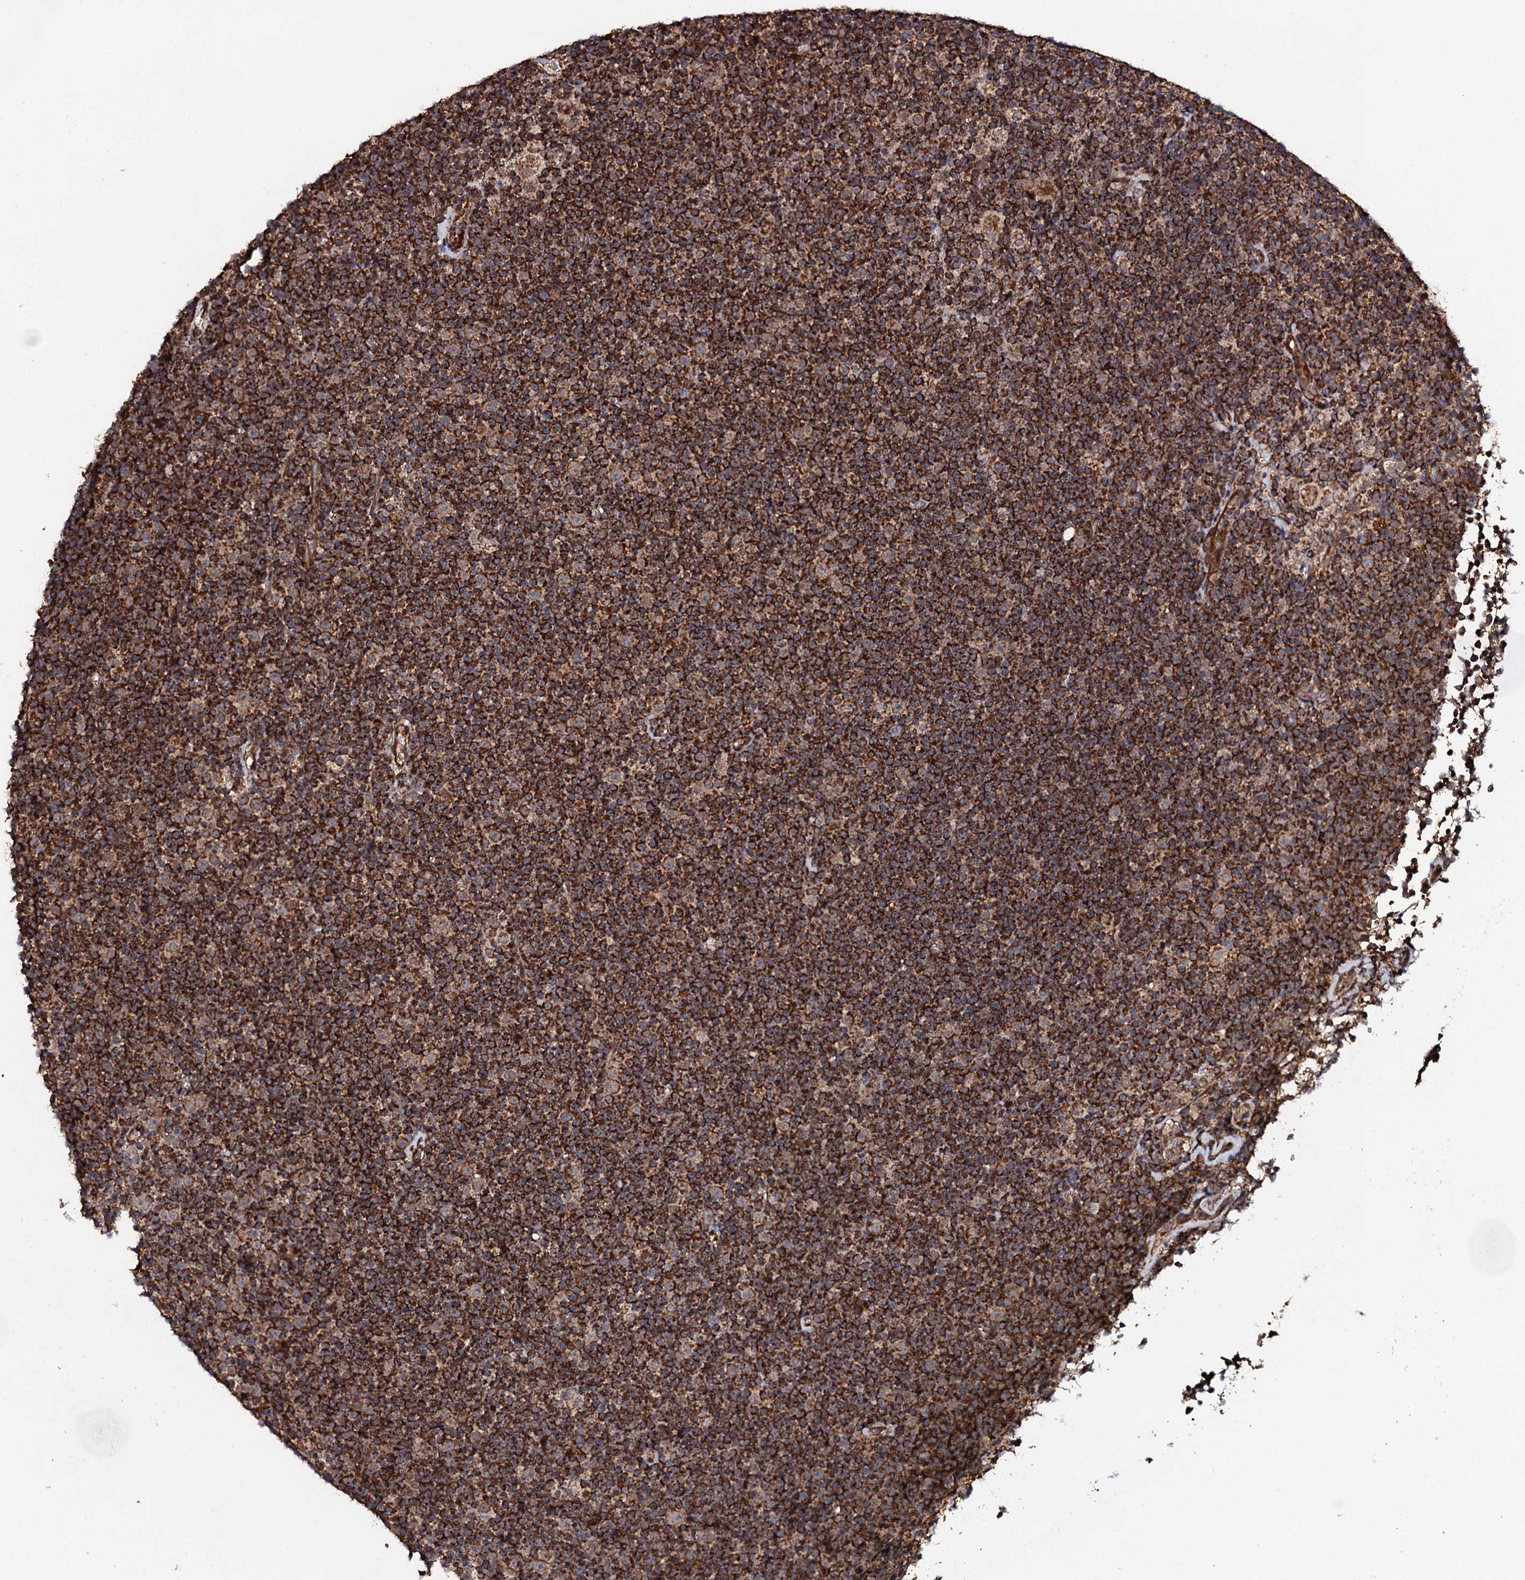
{"staining": {"intensity": "moderate", "quantity": ">75%", "location": "cytoplasmic/membranous"}, "tissue": "lymphoma", "cell_type": "Tumor cells", "image_type": "cancer", "snomed": [{"axis": "morphology", "description": "Malignant lymphoma, non-Hodgkin's type, Low grade"}, {"axis": "topography", "description": "Lymph node"}], "caption": "Lymphoma stained for a protein demonstrates moderate cytoplasmic/membranous positivity in tumor cells.", "gene": "MTIF3", "patient": {"sex": "female", "age": 67}}